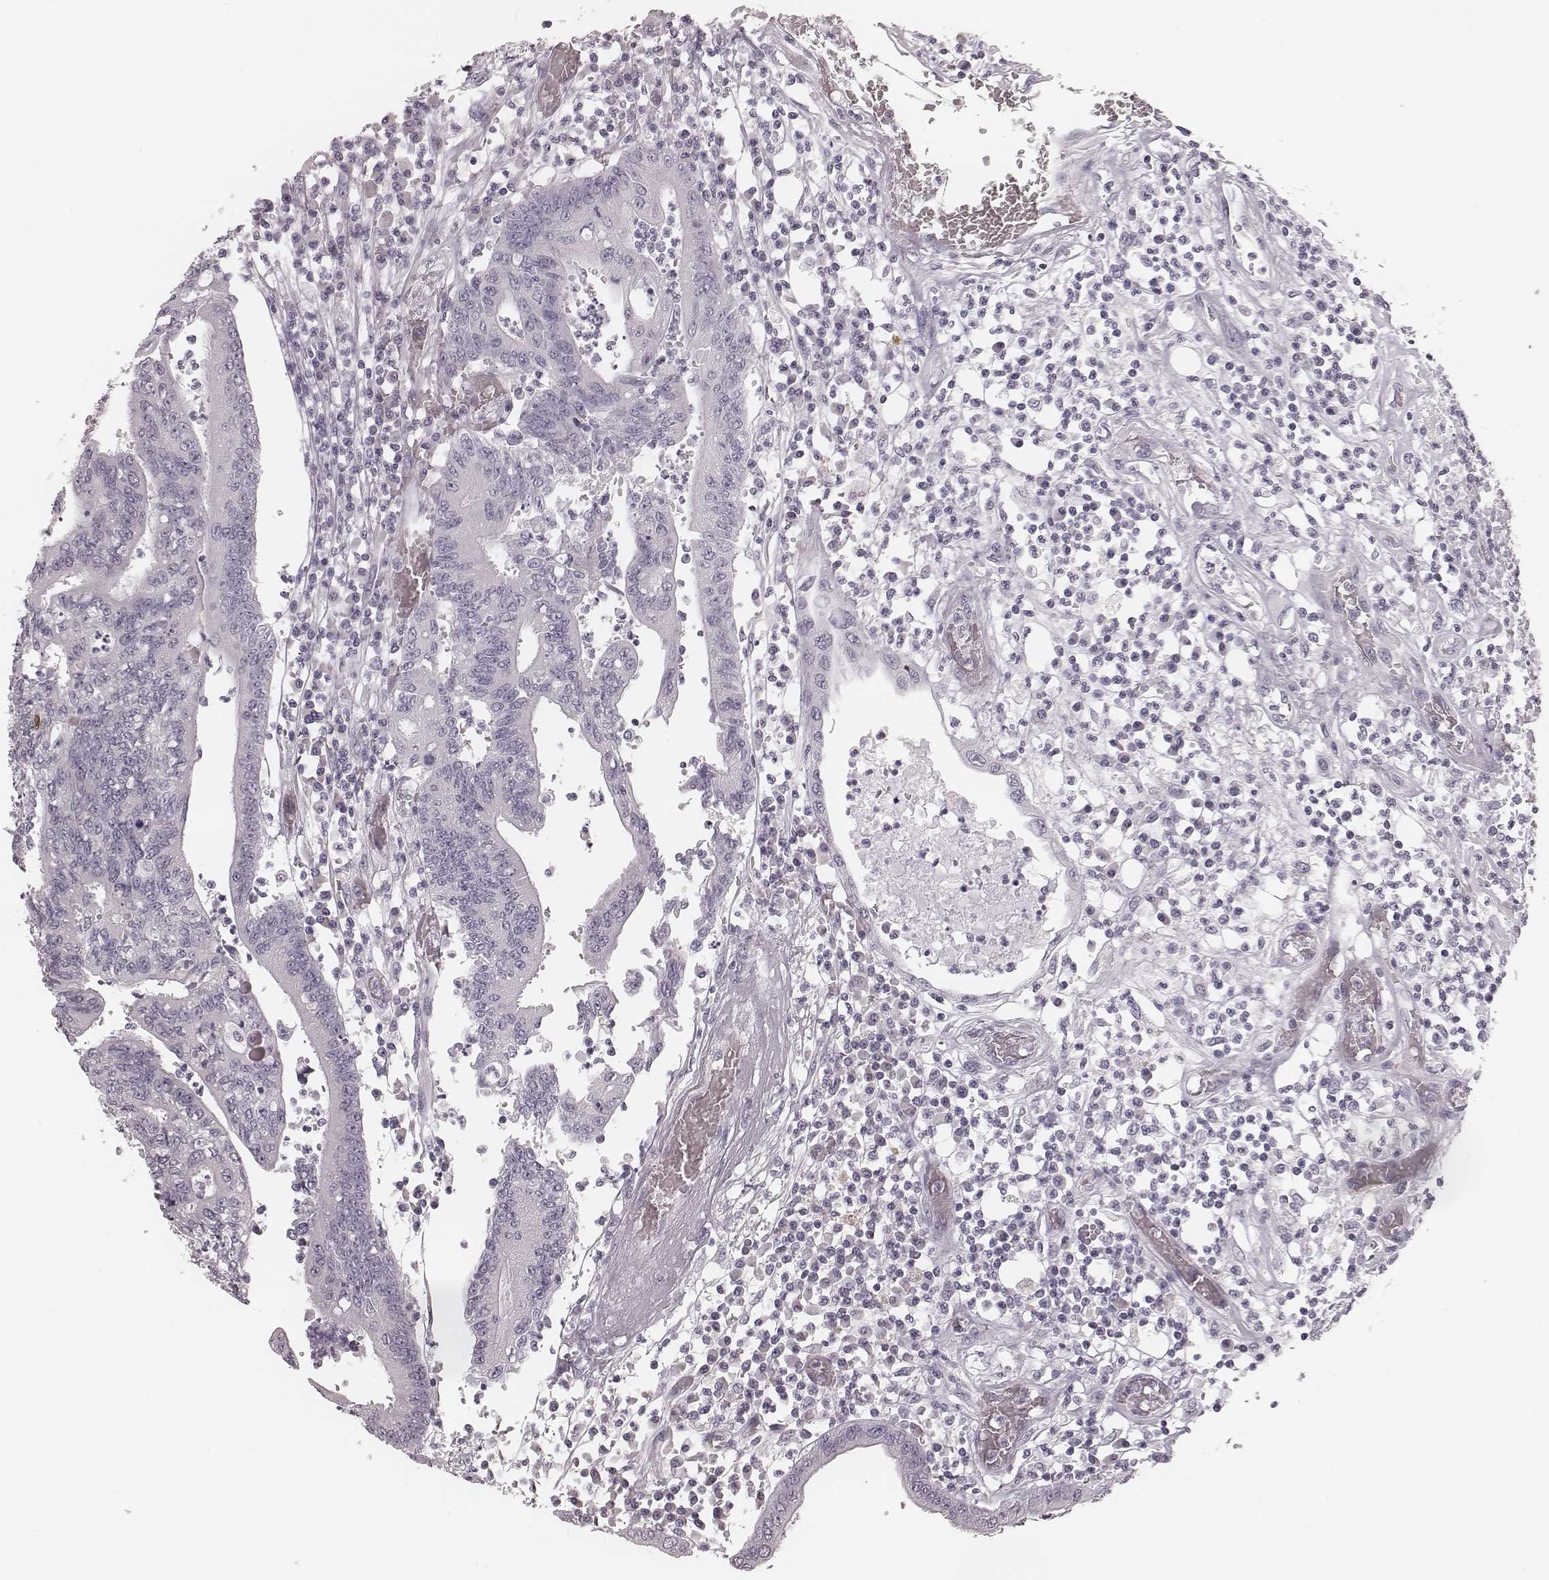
{"staining": {"intensity": "negative", "quantity": "none", "location": "none"}, "tissue": "colorectal cancer", "cell_type": "Tumor cells", "image_type": "cancer", "snomed": [{"axis": "morphology", "description": "Adenocarcinoma, NOS"}, {"axis": "topography", "description": "Rectum"}], "caption": "High power microscopy micrograph of an immunohistochemistry (IHC) histopathology image of colorectal cancer (adenocarcinoma), revealing no significant expression in tumor cells.", "gene": "SPA17", "patient": {"sex": "male", "age": 54}}